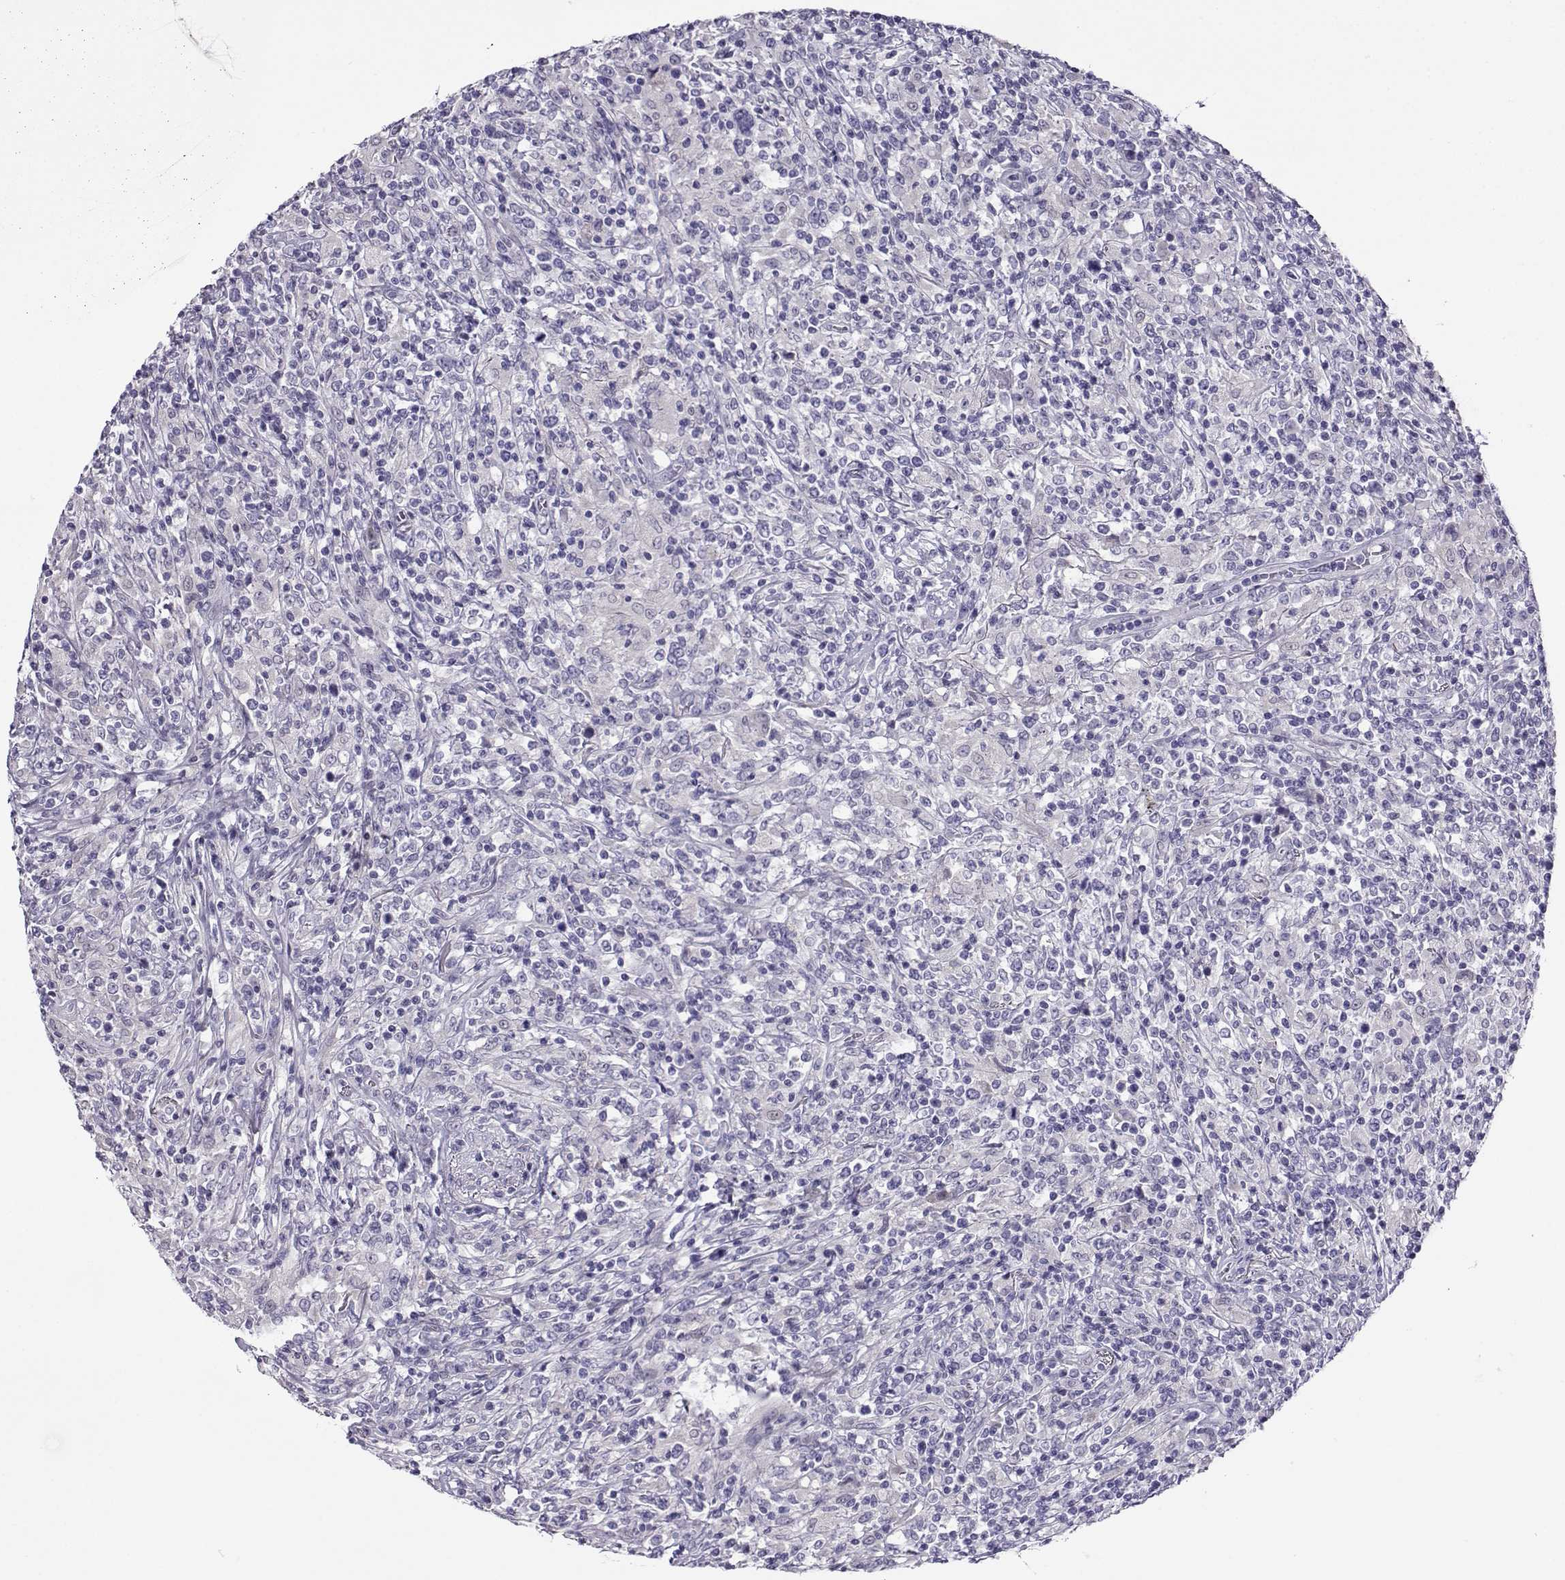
{"staining": {"intensity": "negative", "quantity": "none", "location": "none"}, "tissue": "lymphoma", "cell_type": "Tumor cells", "image_type": "cancer", "snomed": [{"axis": "morphology", "description": "Malignant lymphoma, non-Hodgkin's type, High grade"}, {"axis": "topography", "description": "Lung"}], "caption": "This is an IHC photomicrograph of human malignant lymphoma, non-Hodgkin's type (high-grade). There is no expression in tumor cells.", "gene": "FBXO24", "patient": {"sex": "male", "age": 79}}